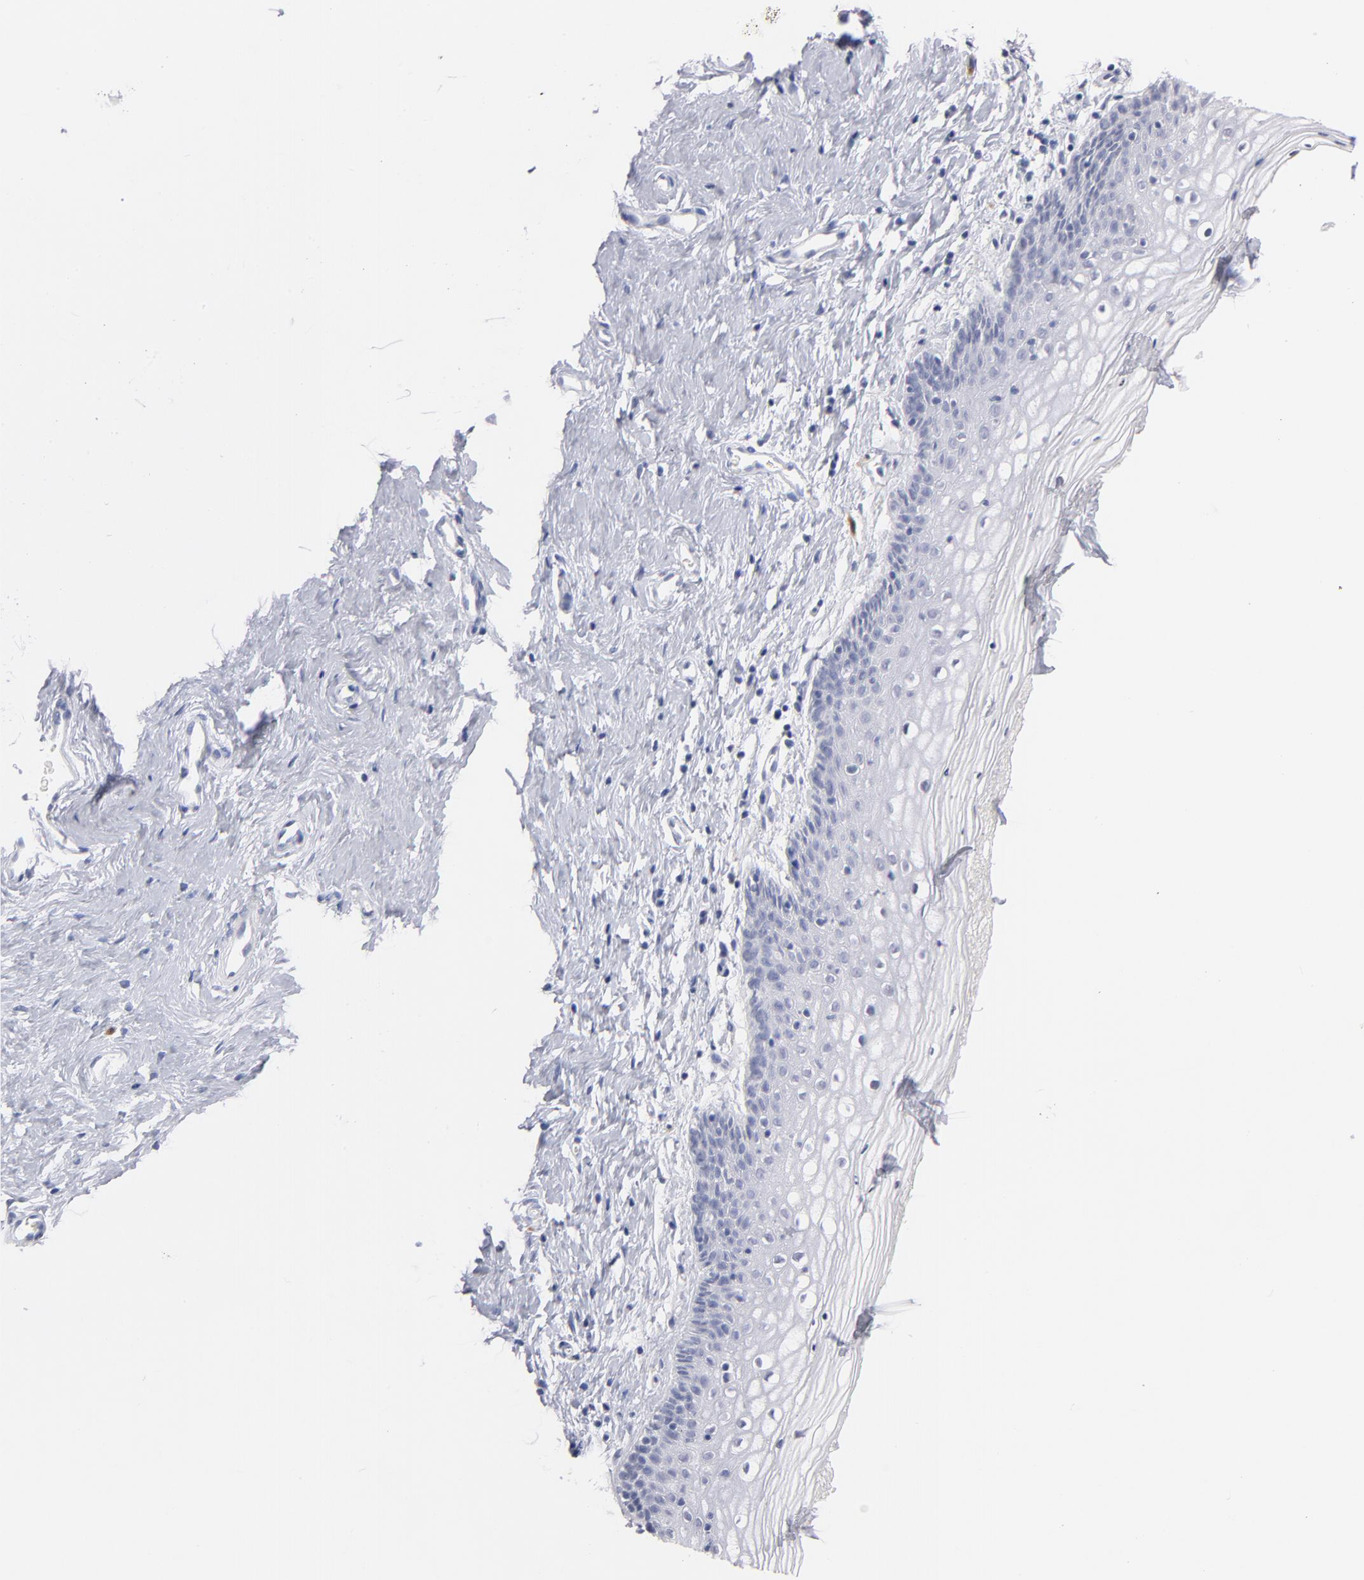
{"staining": {"intensity": "negative", "quantity": "none", "location": "none"}, "tissue": "vagina", "cell_type": "Squamous epithelial cells", "image_type": "normal", "snomed": [{"axis": "morphology", "description": "Normal tissue, NOS"}, {"axis": "topography", "description": "Vagina"}], "caption": "Immunohistochemical staining of normal vagina displays no significant expression in squamous epithelial cells. The staining is performed using DAB (3,3'-diaminobenzidine) brown chromogen with nuclei counter-stained in using hematoxylin.", "gene": "KHNYN", "patient": {"sex": "female", "age": 46}}